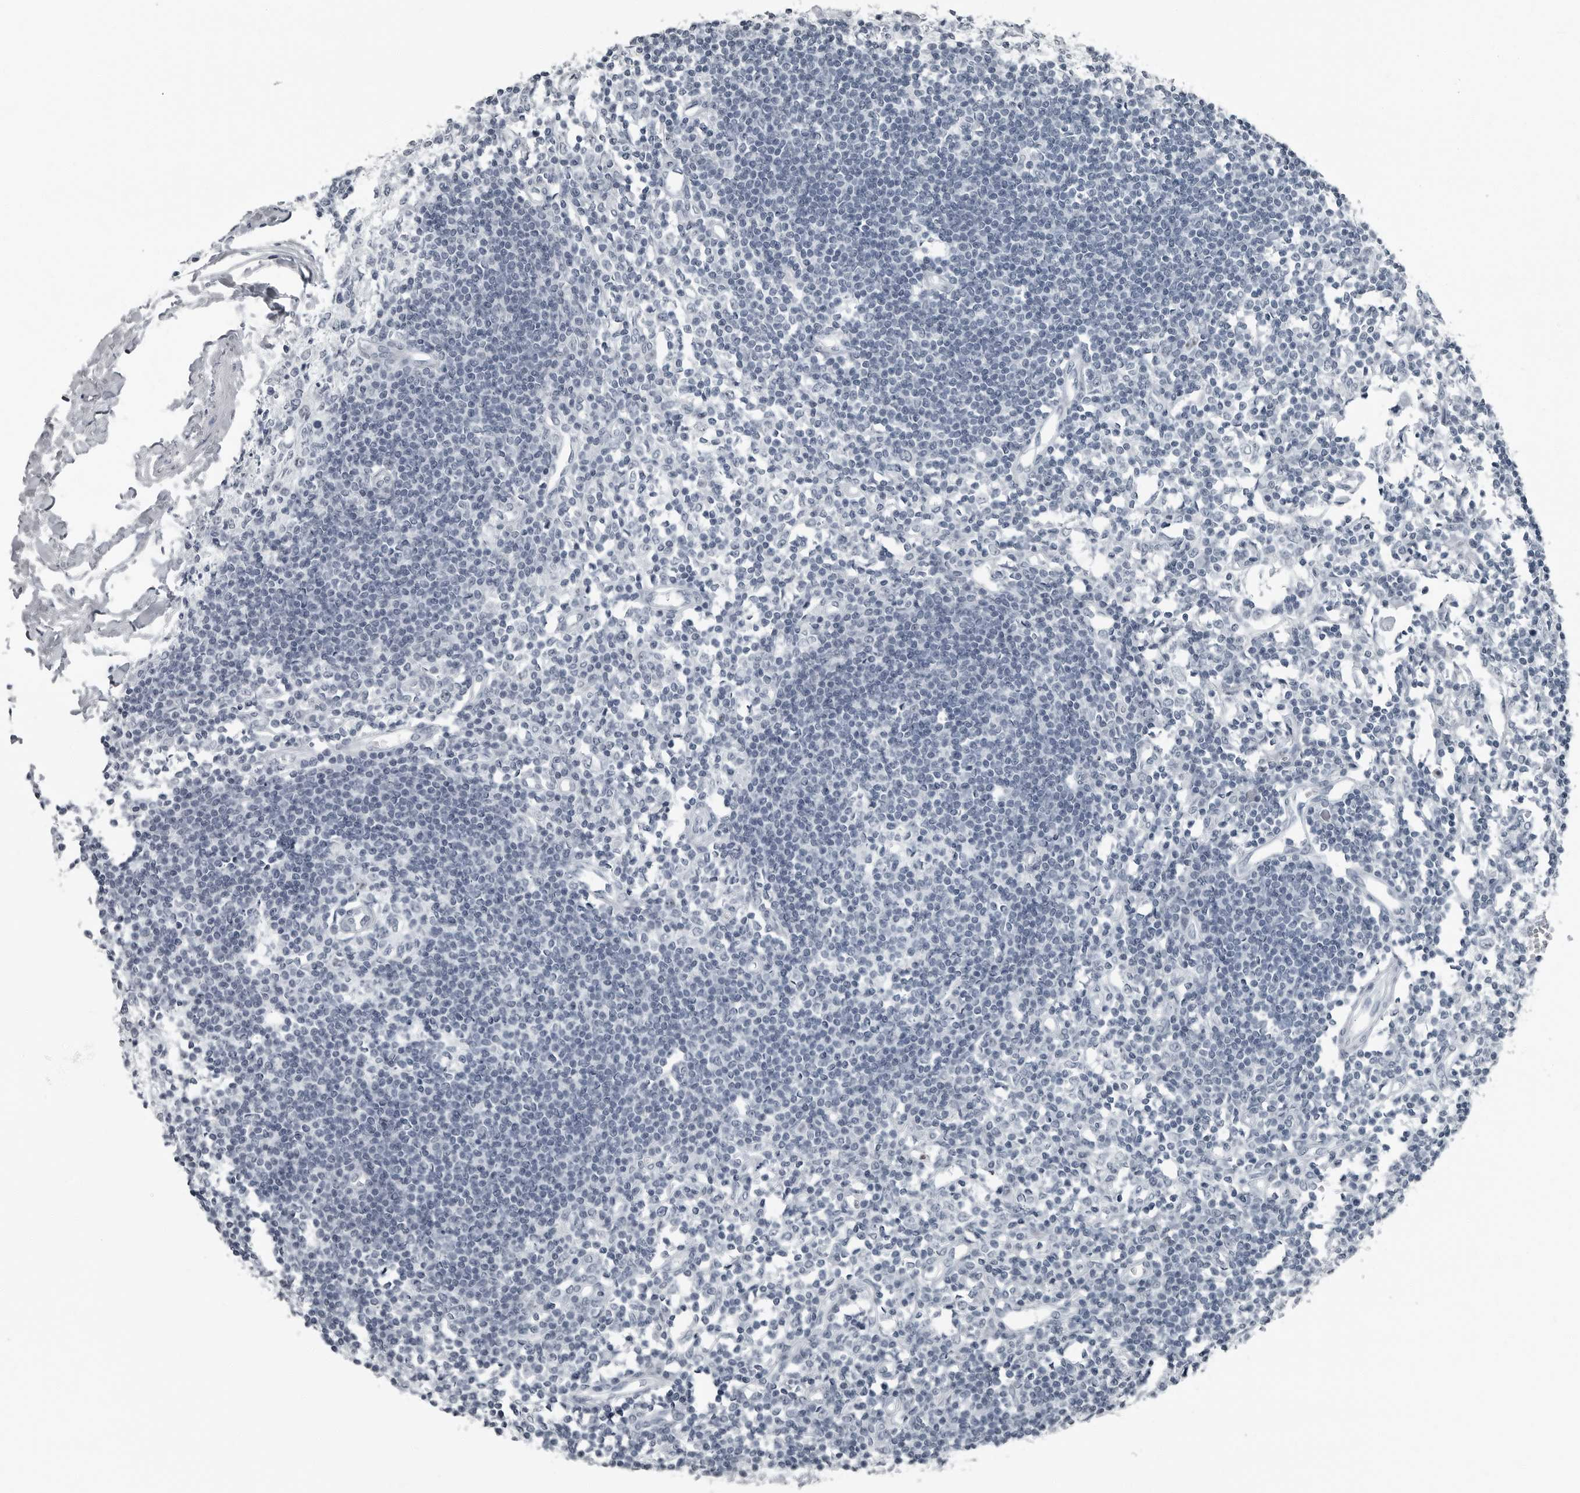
{"staining": {"intensity": "moderate", "quantity": "<25%", "location": "nuclear"}, "tissue": "lymph node", "cell_type": "Germinal center cells", "image_type": "normal", "snomed": [{"axis": "morphology", "description": "Normal tissue, NOS"}, {"axis": "morphology", "description": "Malignant melanoma, Metastatic site"}, {"axis": "topography", "description": "Lymph node"}], "caption": "Protein analysis of benign lymph node demonstrates moderate nuclear positivity in about <25% of germinal center cells.", "gene": "PDCD11", "patient": {"sex": "male", "age": 41}}